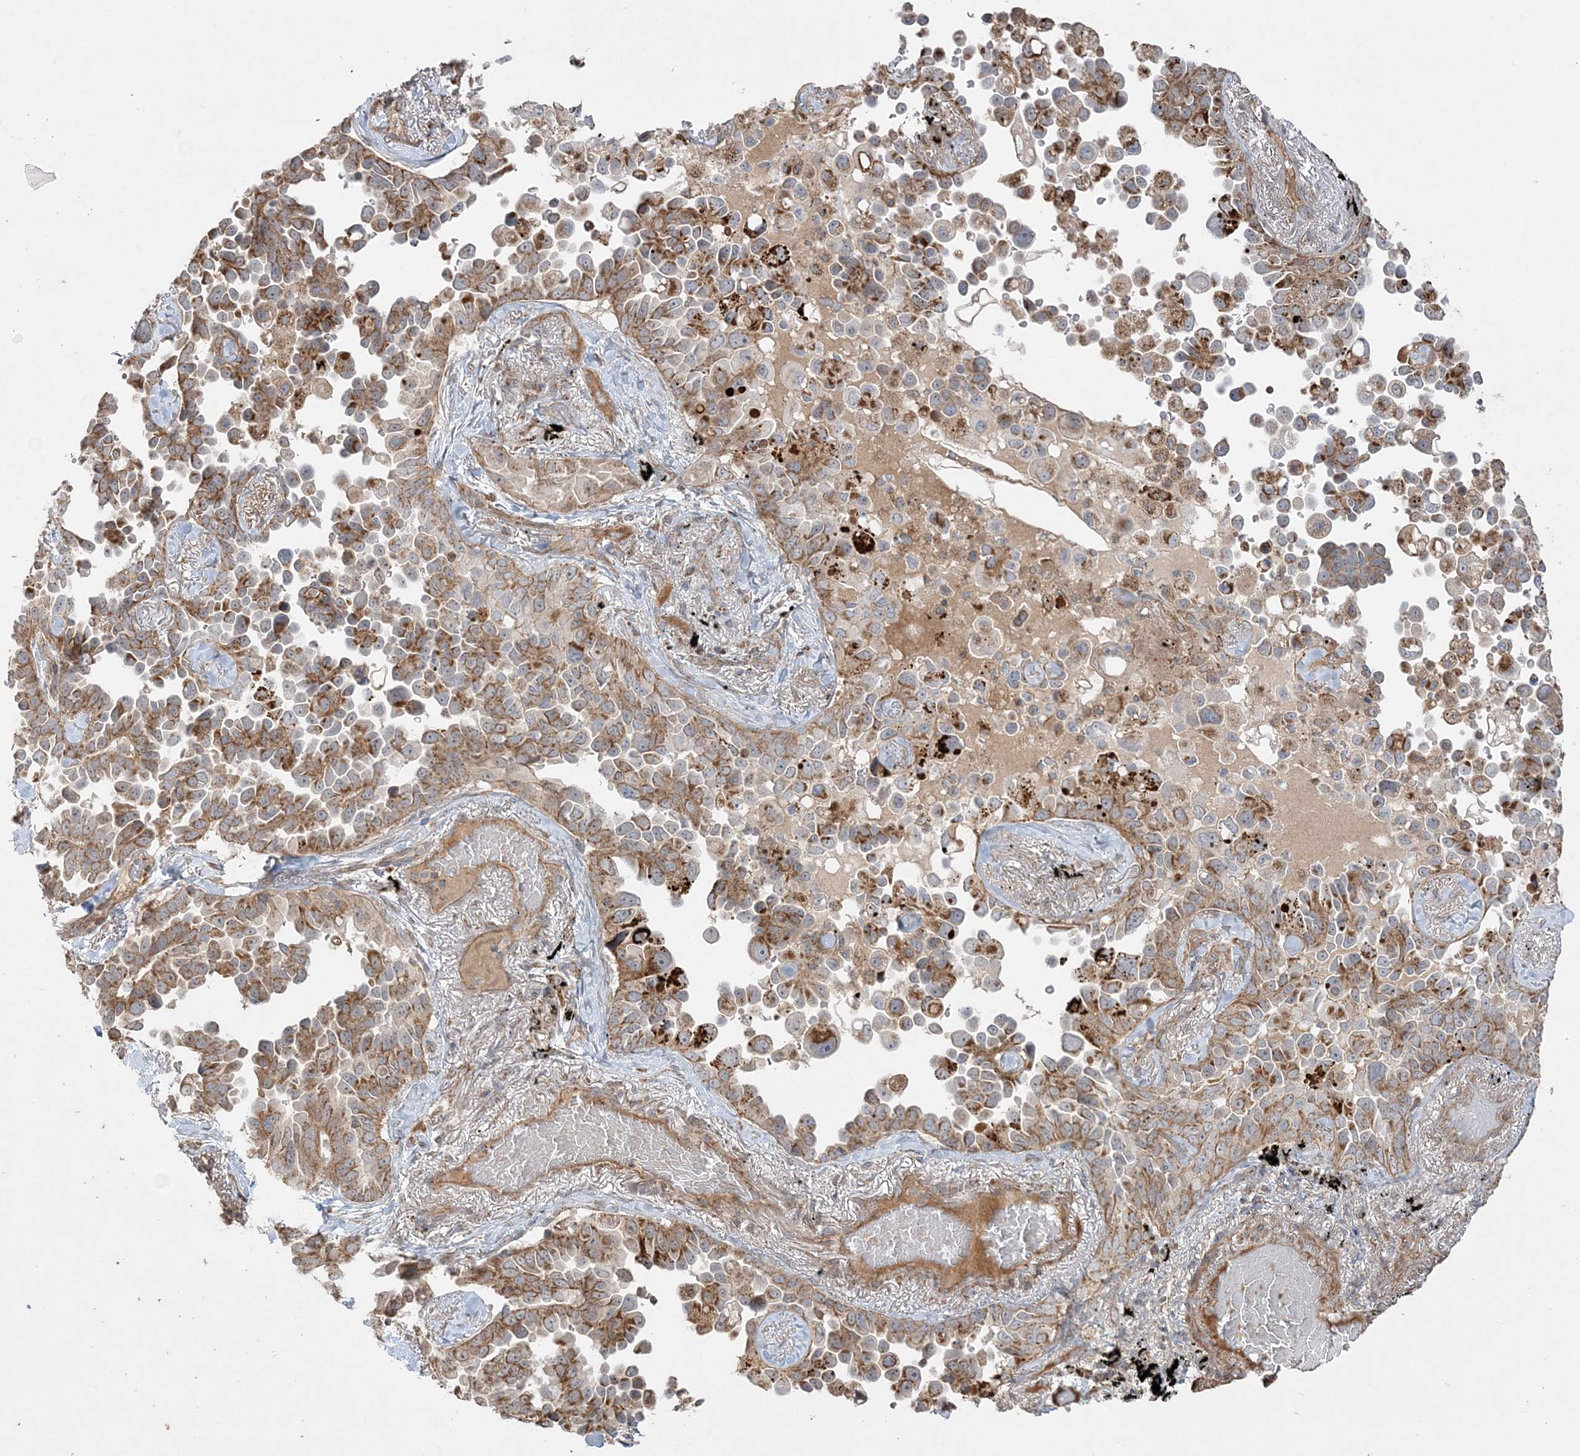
{"staining": {"intensity": "moderate", "quantity": ">75%", "location": "cytoplasmic/membranous"}, "tissue": "lung cancer", "cell_type": "Tumor cells", "image_type": "cancer", "snomed": [{"axis": "morphology", "description": "Adenocarcinoma, NOS"}, {"axis": "topography", "description": "Lung"}], "caption": "A medium amount of moderate cytoplasmic/membranous positivity is seen in approximately >75% of tumor cells in lung adenocarcinoma tissue.", "gene": "SCLT1", "patient": {"sex": "female", "age": 67}}